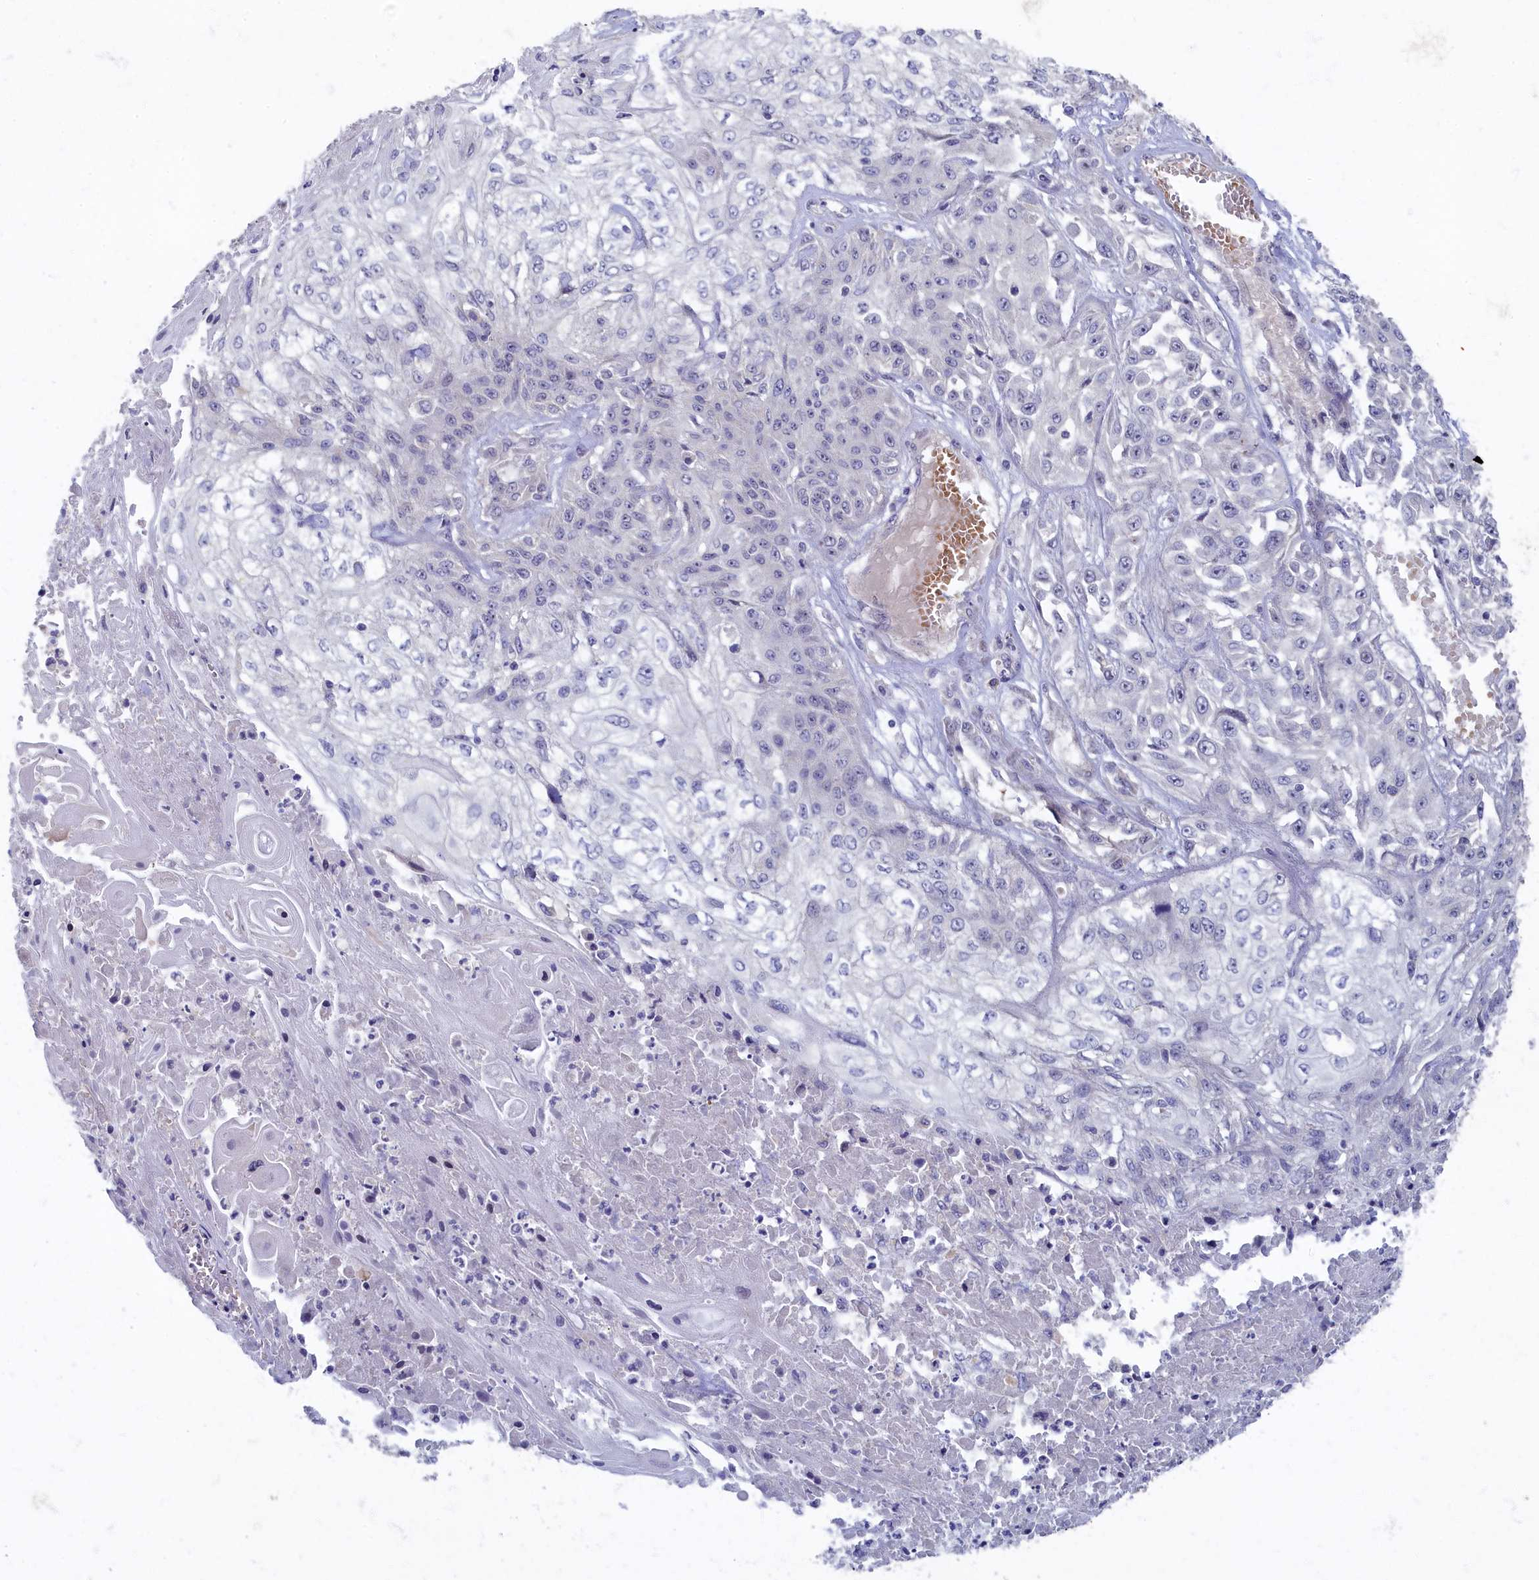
{"staining": {"intensity": "negative", "quantity": "none", "location": "none"}, "tissue": "skin cancer", "cell_type": "Tumor cells", "image_type": "cancer", "snomed": [{"axis": "morphology", "description": "Squamous cell carcinoma, NOS"}, {"axis": "morphology", "description": "Squamous cell carcinoma, metastatic, NOS"}, {"axis": "topography", "description": "Skin"}, {"axis": "topography", "description": "Lymph node"}], "caption": "High magnification brightfield microscopy of metastatic squamous cell carcinoma (skin) stained with DAB (brown) and counterstained with hematoxylin (blue): tumor cells show no significant positivity. The staining is performed using DAB (3,3'-diaminobenzidine) brown chromogen with nuclei counter-stained in using hematoxylin.", "gene": "HUNK", "patient": {"sex": "male", "age": 75}}